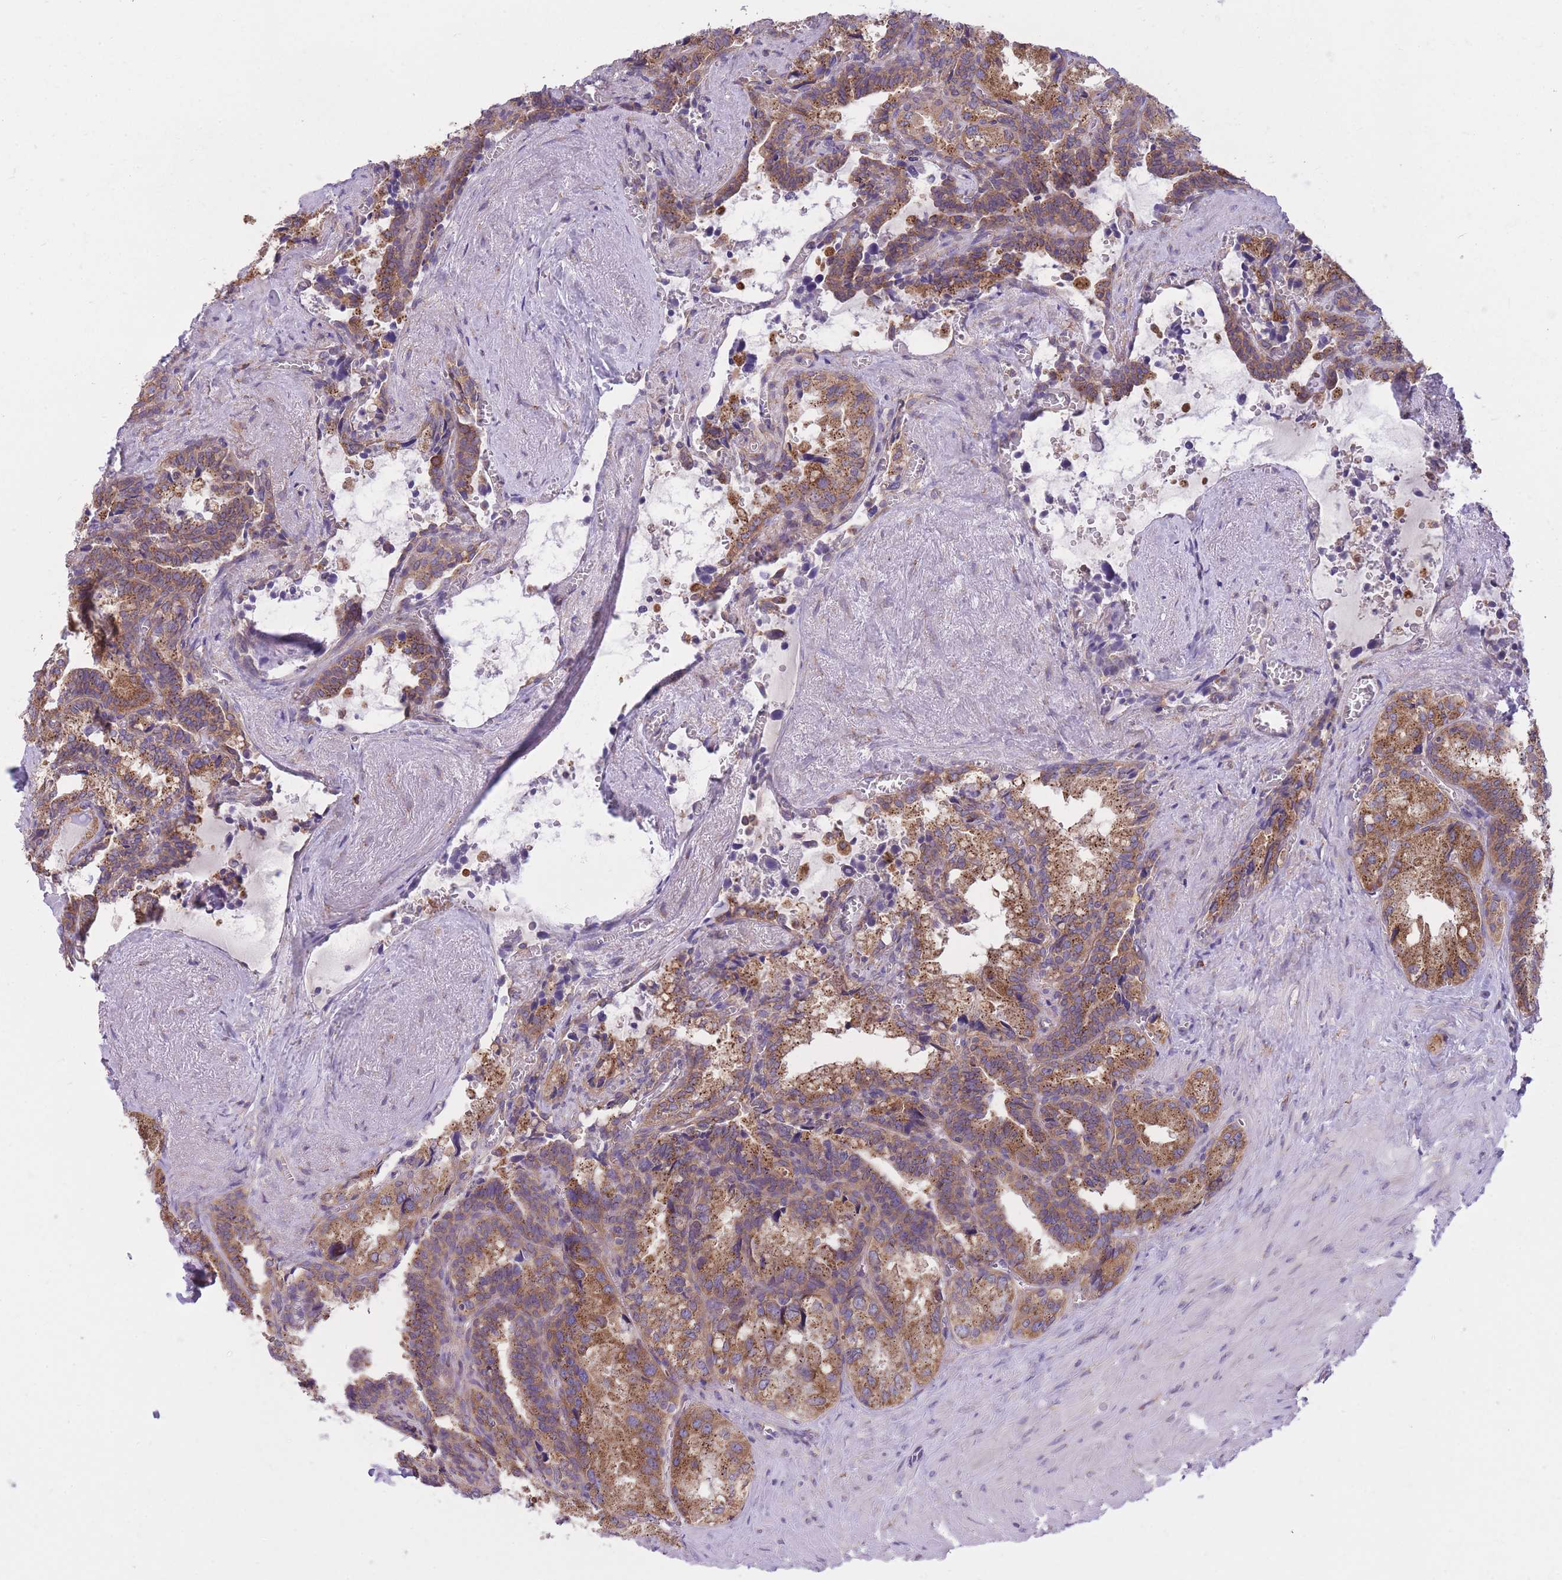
{"staining": {"intensity": "strong", "quantity": ">75%", "location": "cytoplasmic/membranous"}, "tissue": "seminal vesicle", "cell_type": "Glandular cells", "image_type": "normal", "snomed": [{"axis": "morphology", "description": "Normal tissue, NOS"}, {"axis": "topography", "description": "Seminal veicle"}], "caption": "A brown stain highlights strong cytoplasmic/membranous expression of a protein in glandular cells of normal human seminal vesicle.", "gene": "COPG1", "patient": {"sex": "male", "age": 68}}